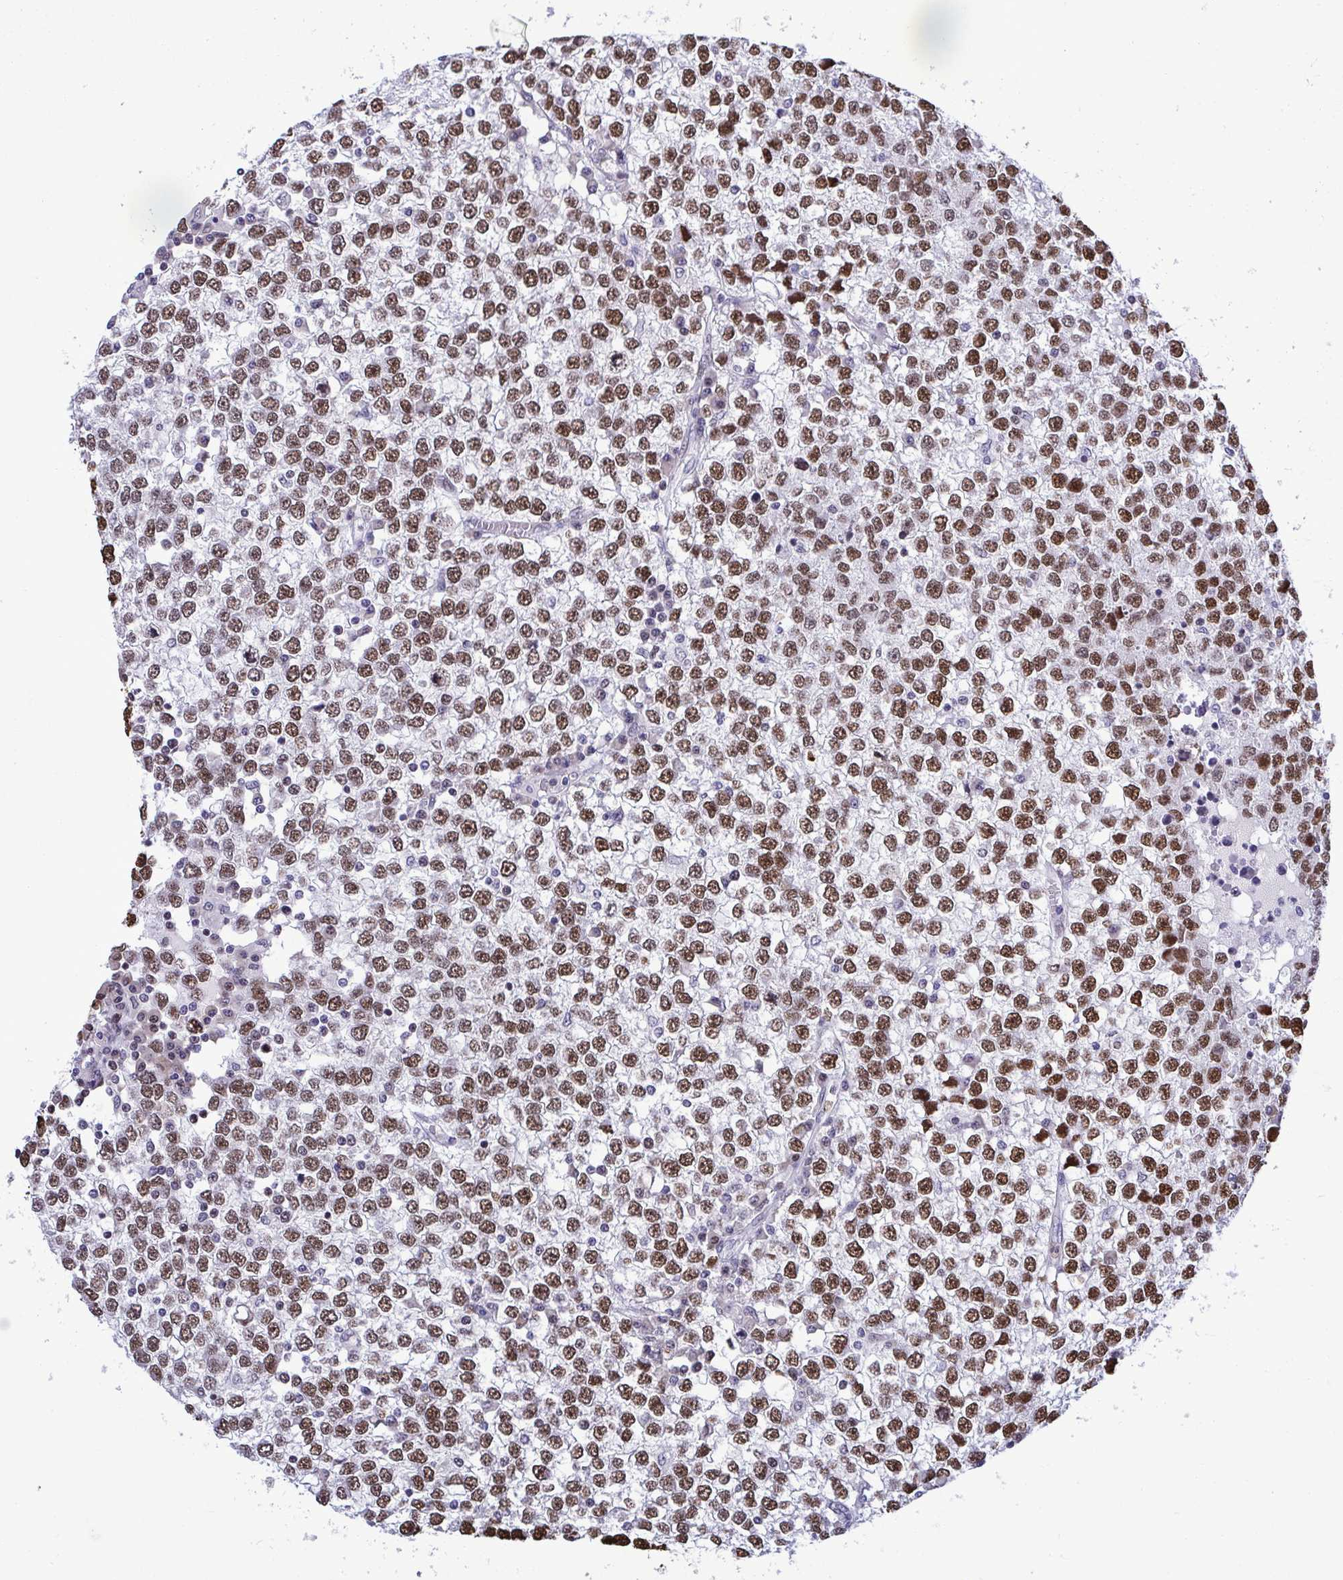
{"staining": {"intensity": "strong", "quantity": ">75%", "location": "nuclear"}, "tissue": "testis cancer", "cell_type": "Tumor cells", "image_type": "cancer", "snomed": [{"axis": "morphology", "description": "Seminoma, NOS"}, {"axis": "topography", "description": "Testis"}], "caption": "Protein expression by IHC demonstrates strong nuclear staining in approximately >75% of tumor cells in testis cancer (seminoma).", "gene": "C1QL2", "patient": {"sex": "male", "age": 65}}